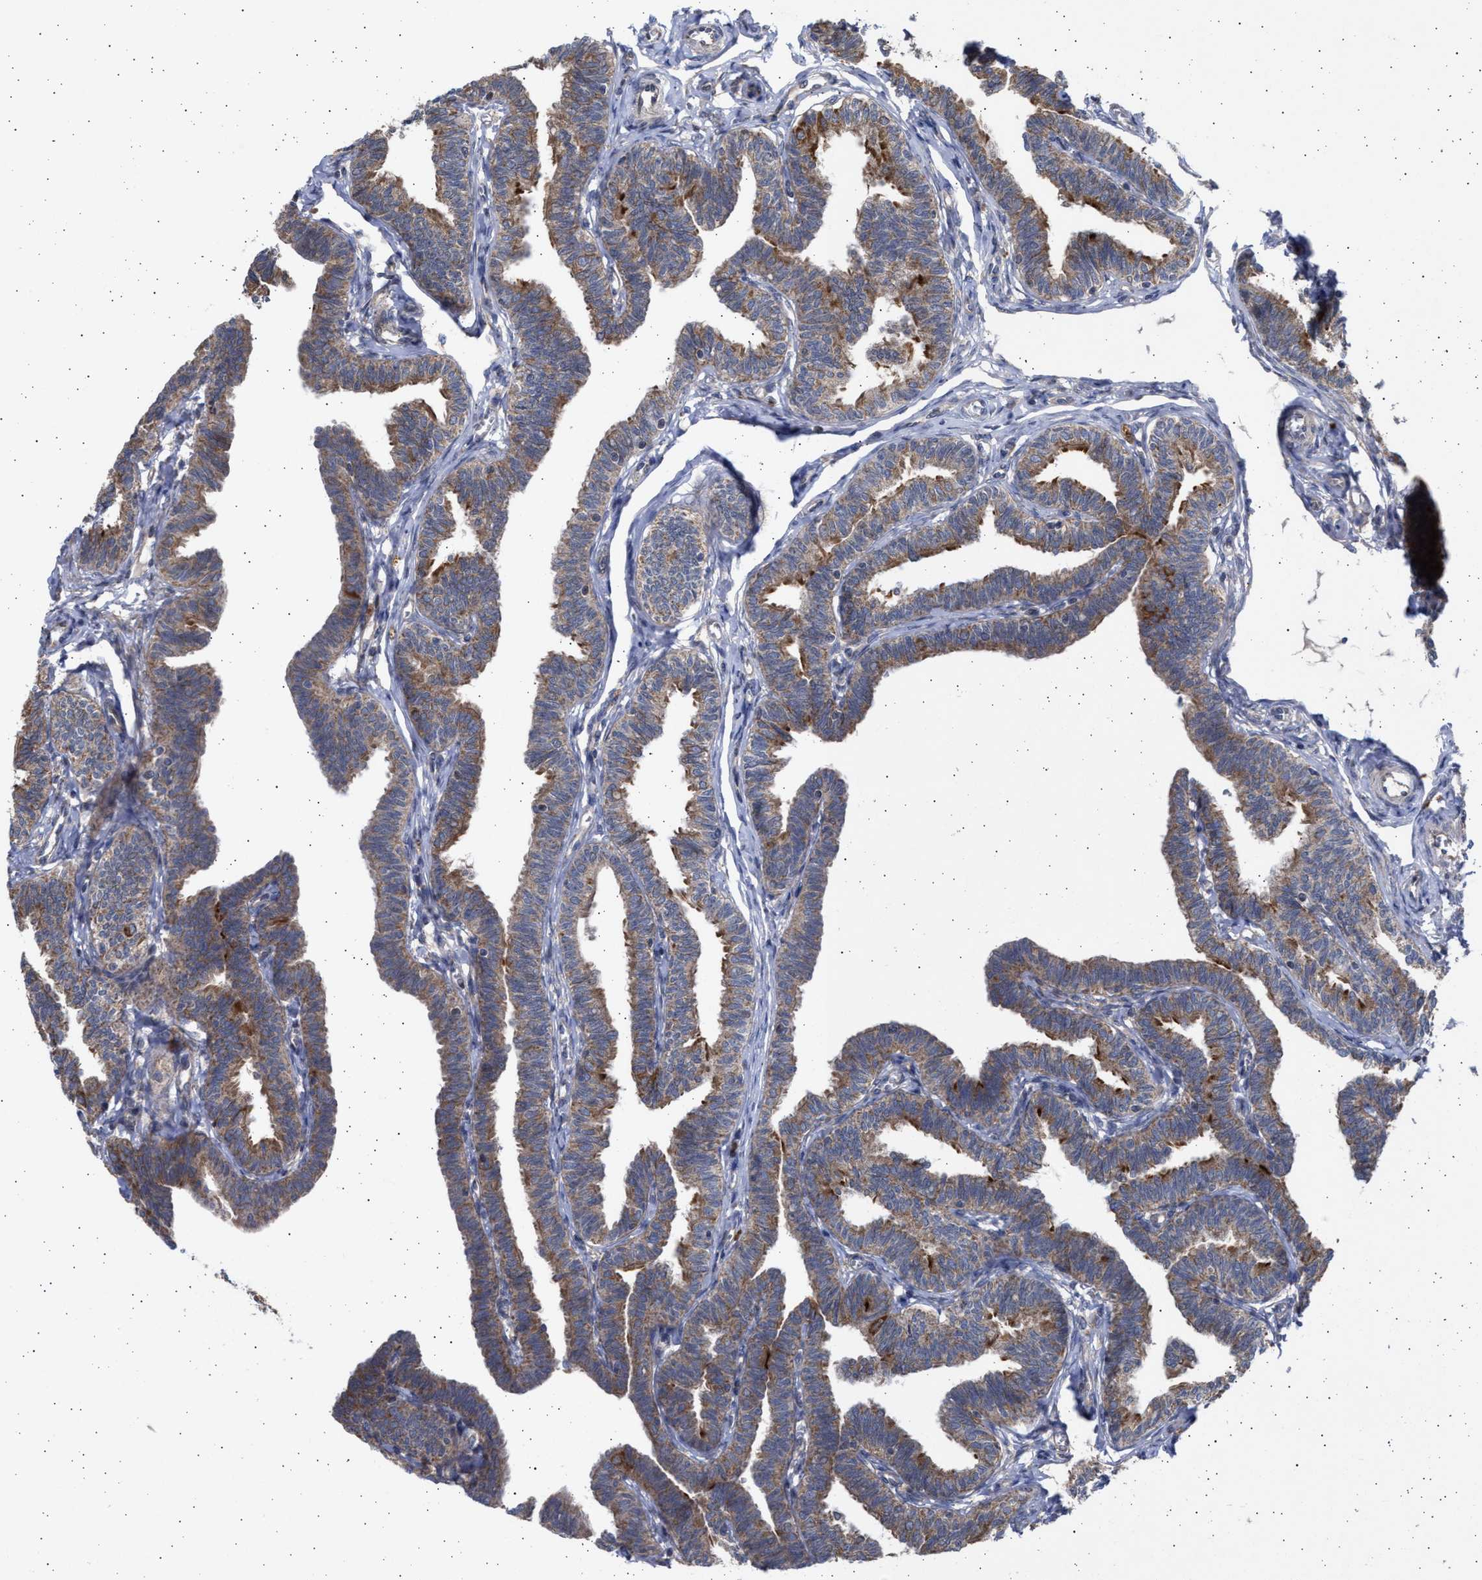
{"staining": {"intensity": "moderate", "quantity": ">75%", "location": "cytoplasmic/membranous"}, "tissue": "fallopian tube", "cell_type": "Glandular cells", "image_type": "normal", "snomed": [{"axis": "morphology", "description": "Normal tissue, NOS"}, {"axis": "topography", "description": "Fallopian tube"}, {"axis": "topography", "description": "Ovary"}], "caption": "Approximately >75% of glandular cells in normal fallopian tube demonstrate moderate cytoplasmic/membranous protein expression as visualized by brown immunohistochemical staining.", "gene": "TTC19", "patient": {"sex": "female", "age": 23}}